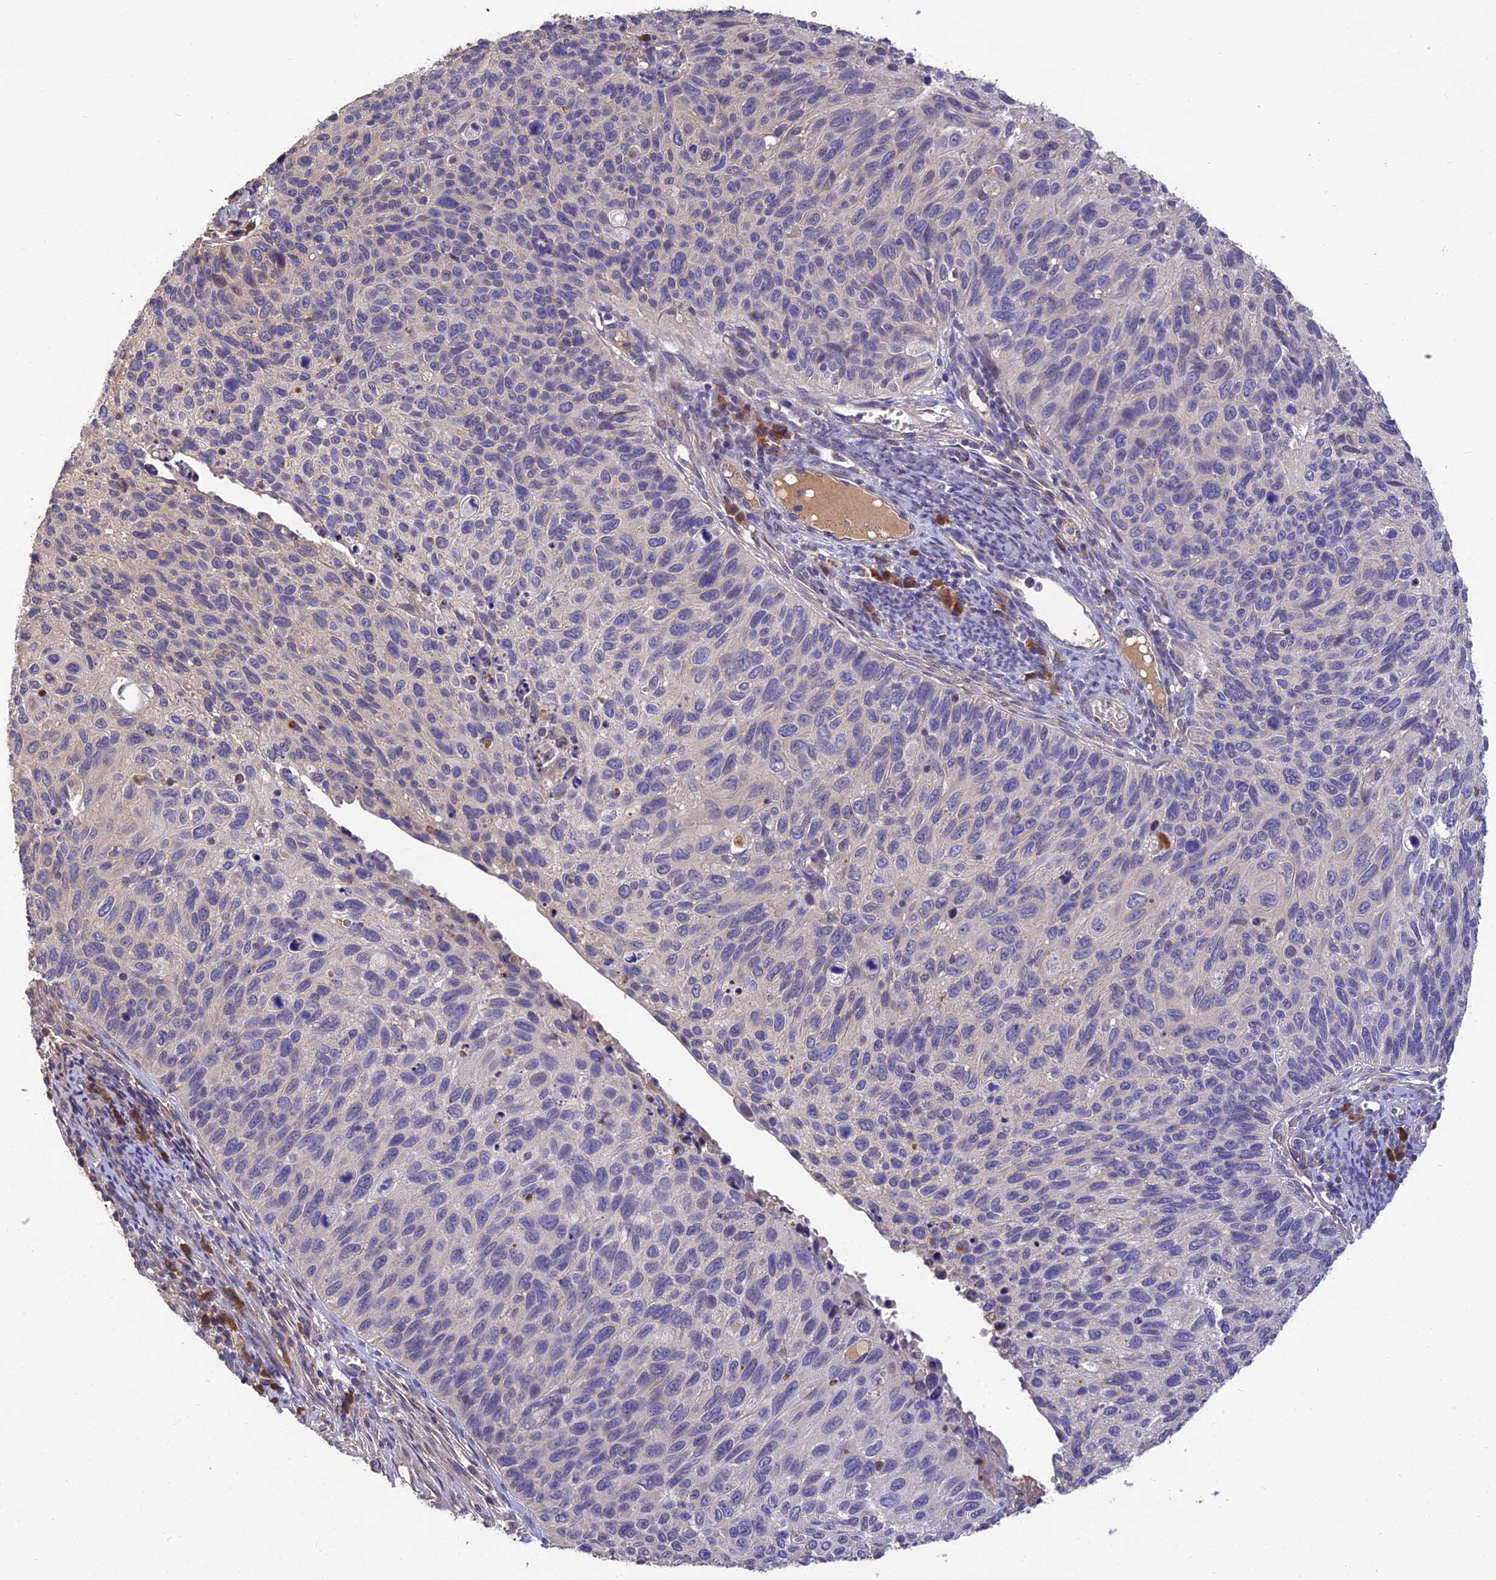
{"staining": {"intensity": "negative", "quantity": "none", "location": "none"}, "tissue": "cervical cancer", "cell_type": "Tumor cells", "image_type": "cancer", "snomed": [{"axis": "morphology", "description": "Squamous cell carcinoma, NOS"}, {"axis": "topography", "description": "Cervix"}], "caption": "High magnification brightfield microscopy of cervical cancer (squamous cell carcinoma) stained with DAB (brown) and counterstained with hematoxylin (blue): tumor cells show no significant expression.", "gene": "DENND5B", "patient": {"sex": "female", "age": 70}}